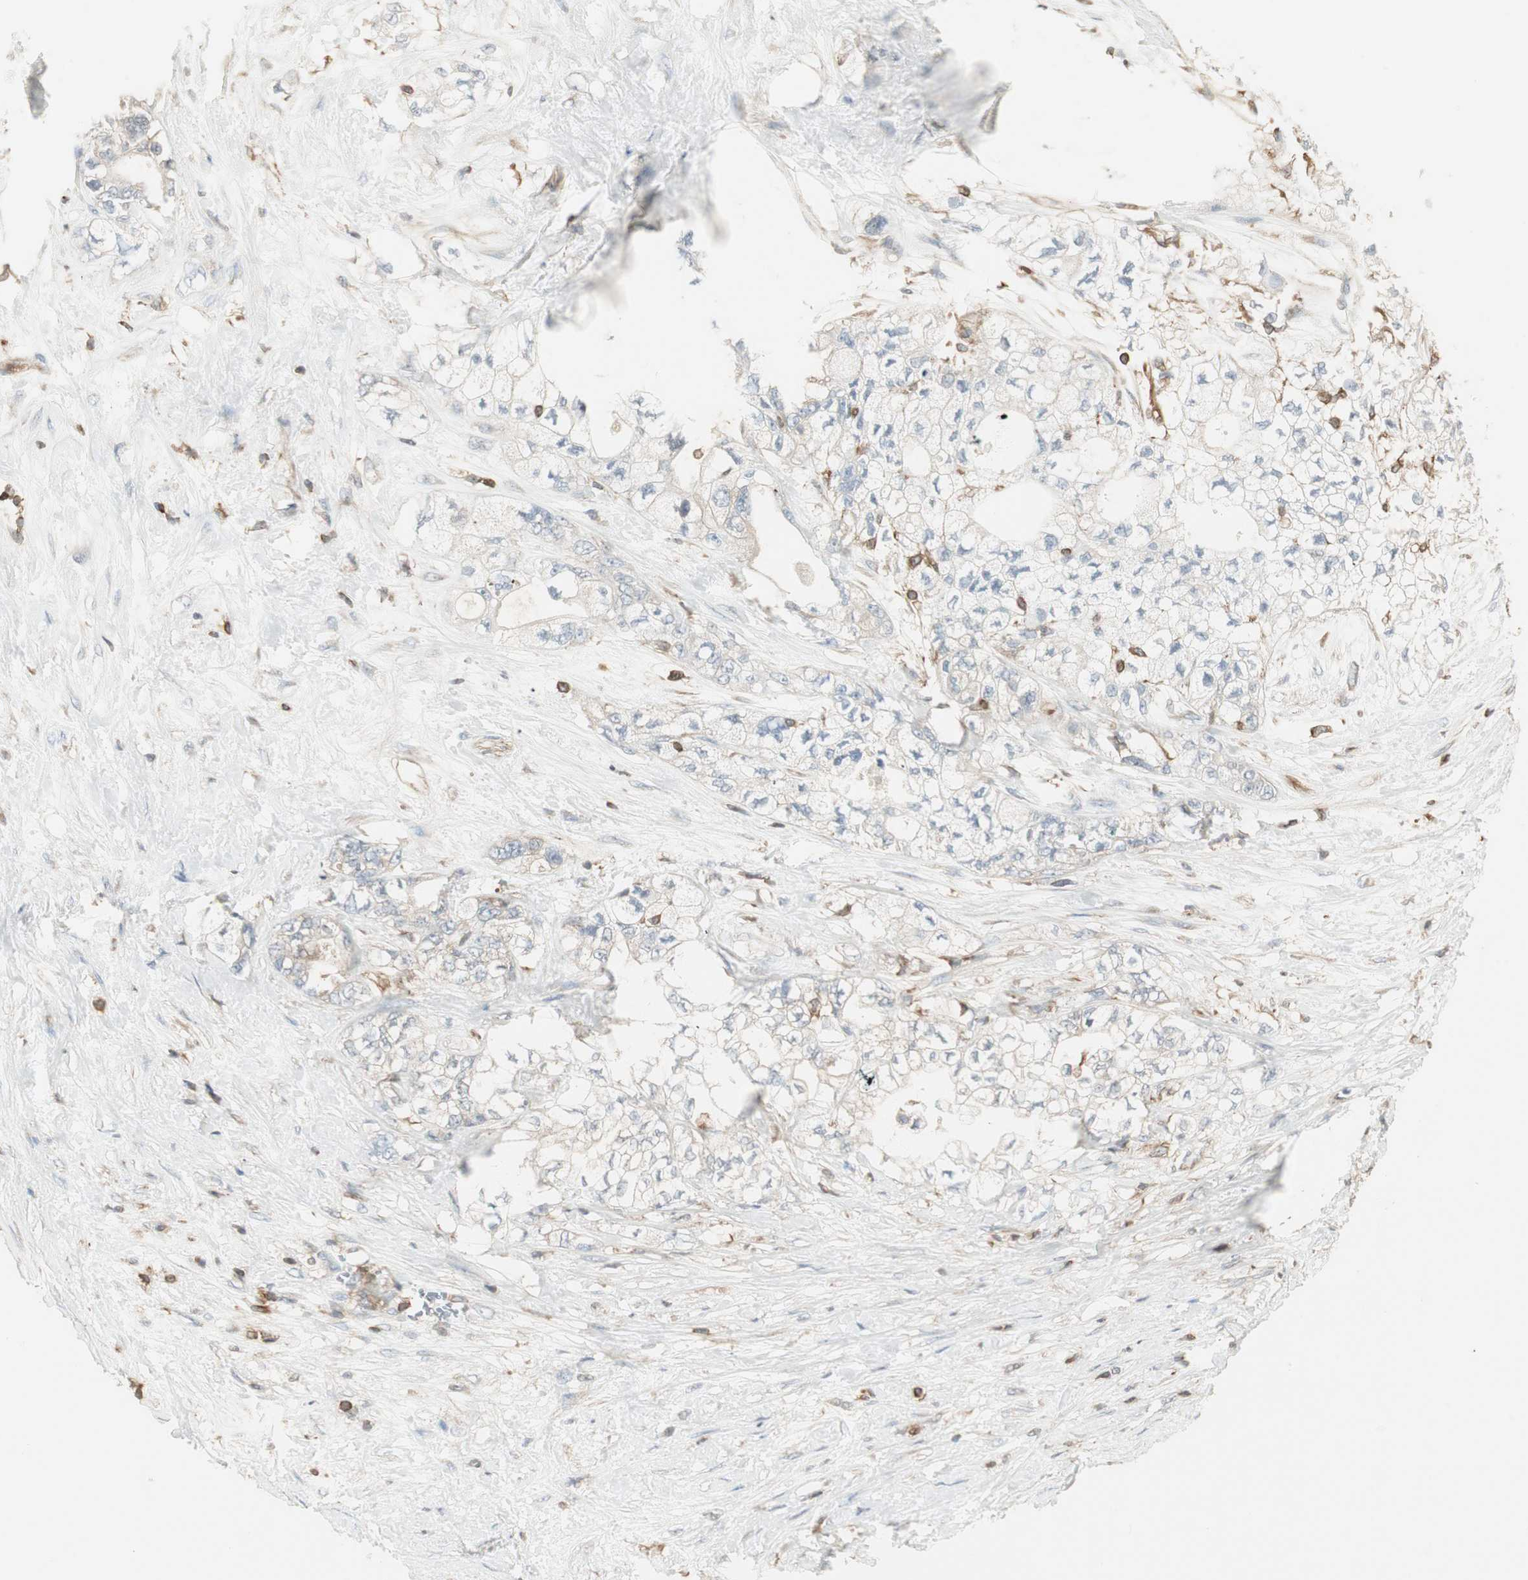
{"staining": {"intensity": "negative", "quantity": "none", "location": "none"}, "tissue": "pancreatic cancer", "cell_type": "Tumor cells", "image_type": "cancer", "snomed": [{"axis": "morphology", "description": "Adenocarcinoma, NOS"}, {"axis": "topography", "description": "Pancreas"}], "caption": "Tumor cells show no significant expression in pancreatic adenocarcinoma.", "gene": "CRLF3", "patient": {"sex": "male", "age": 70}}